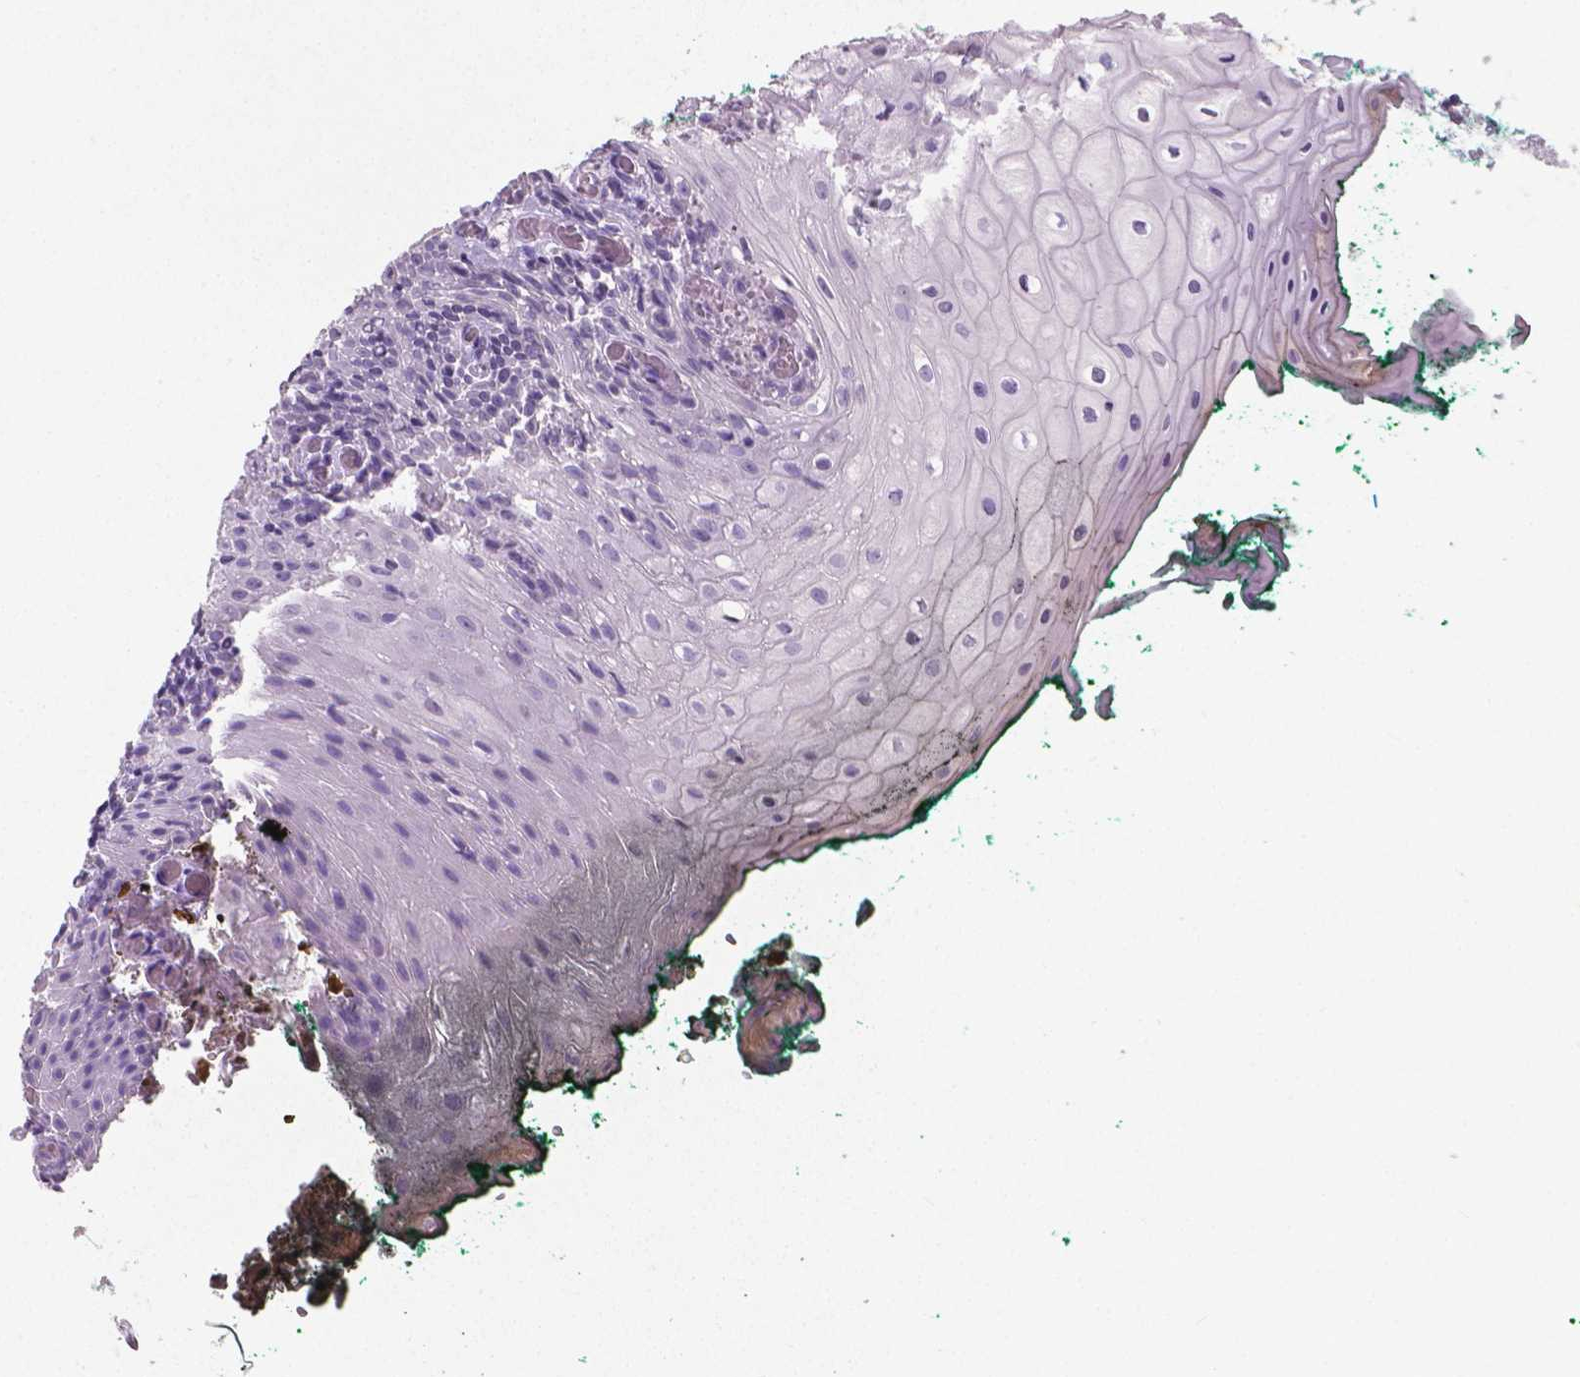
{"staining": {"intensity": "negative", "quantity": "none", "location": "none"}, "tissue": "oral mucosa", "cell_type": "Squamous epithelial cells", "image_type": "normal", "snomed": [{"axis": "morphology", "description": "Normal tissue, NOS"}, {"axis": "topography", "description": "Oral tissue"}, {"axis": "topography", "description": "Head-Neck"}], "caption": "Histopathology image shows no protein staining in squamous epithelial cells of benign oral mucosa. The staining is performed using DAB brown chromogen with nuclei counter-stained in using hematoxylin.", "gene": "XPNPEP2", "patient": {"sex": "female", "age": 68}}